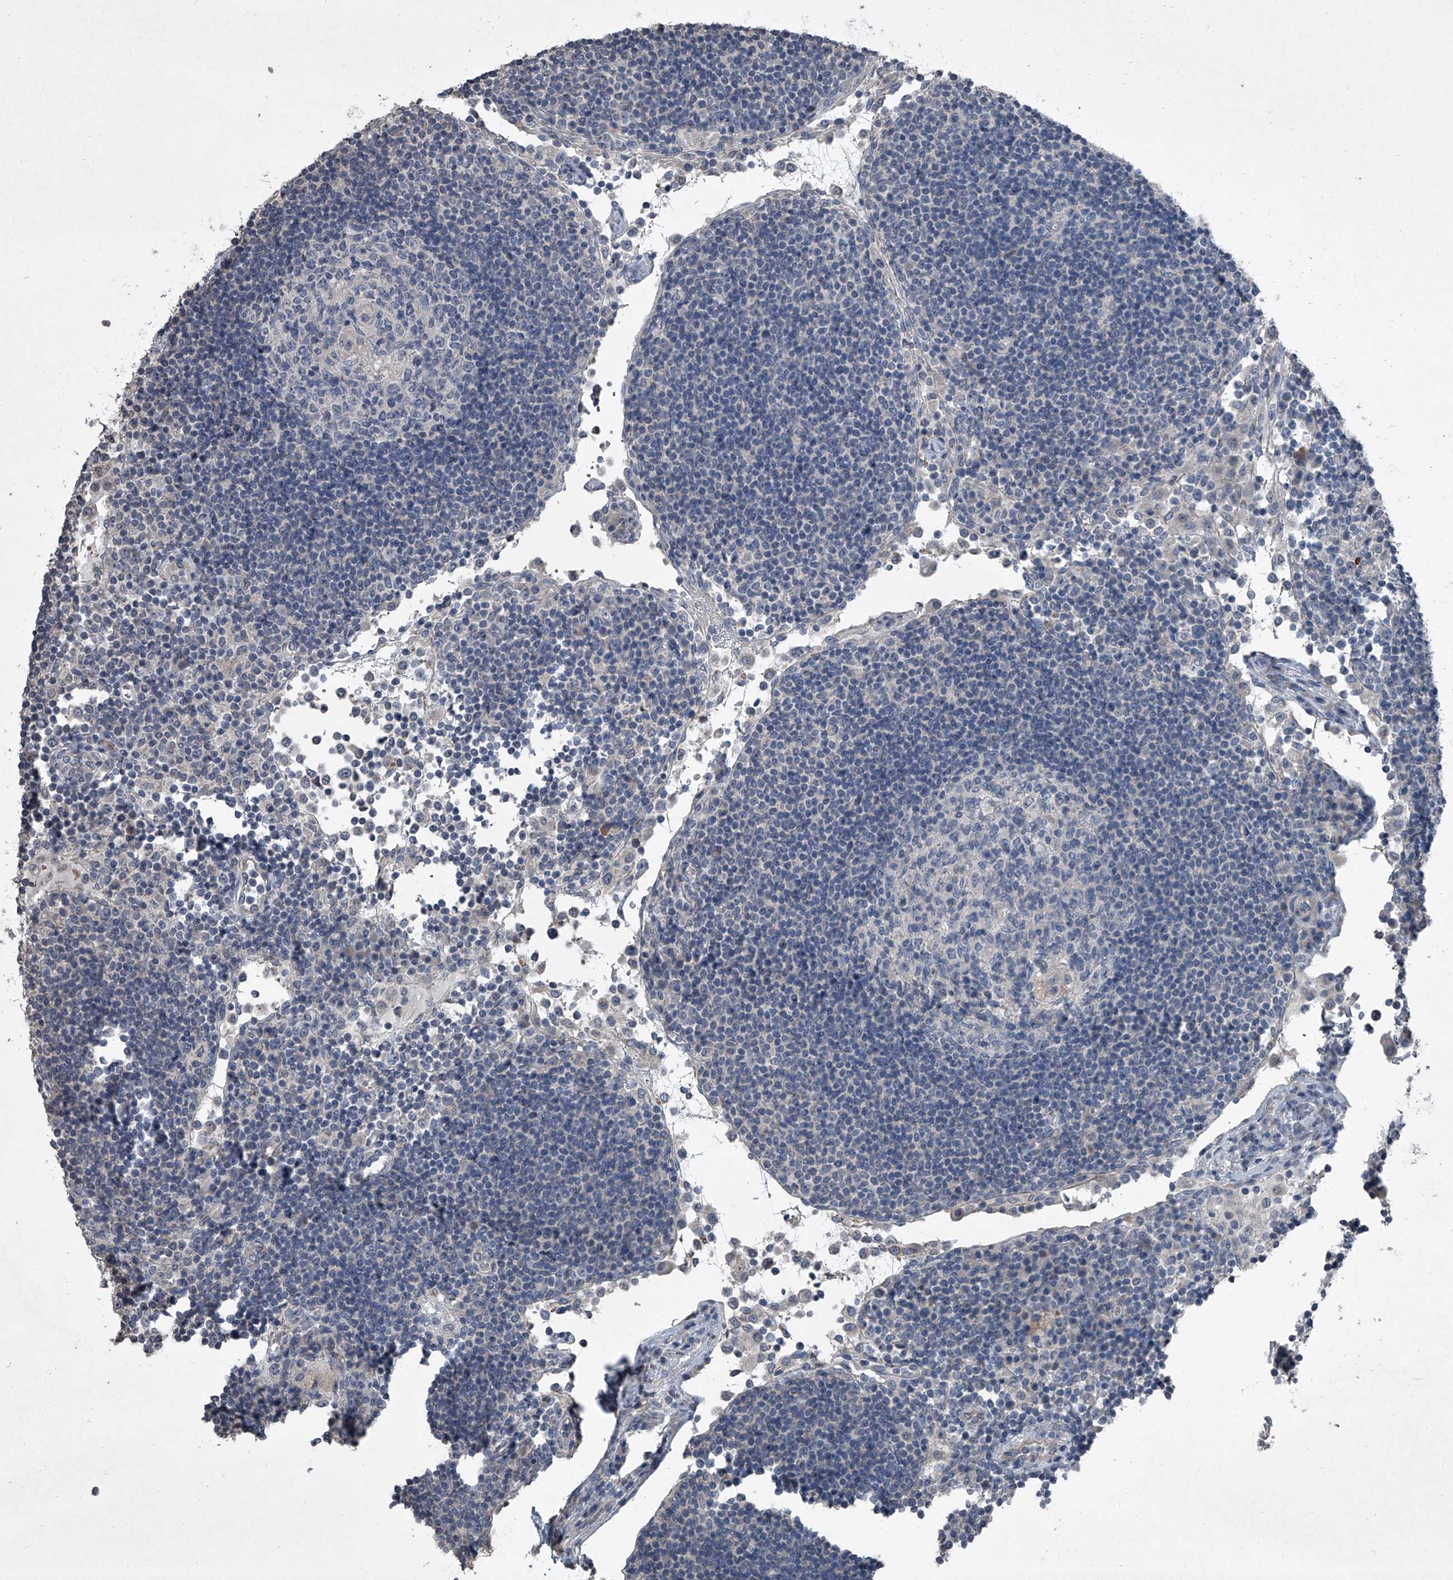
{"staining": {"intensity": "negative", "quantity": "none", "location": "none"}, "tissue": "lymph node", "cell_type": "Germinal center cells", "image_type": "normal", "snomed": [{"axis": "morphology", "description": "Normal tissue, NOS"}, {"axis": "topography", "description": "Lymph node"}], "caption": "Immunohistochemistry image of unremarkable human lymph node stained for a protein (brown), which shows no staining in germinal center cells. The staining was performed using DAB (3,3'-diaminobenzidine) to visualize the protein expression in brown, while the nuclei were stained in blue with hematoxylin (Magnification: 20x).", "gene": "HEPHL1", "patient": {"sex": "female", "age": 53}}